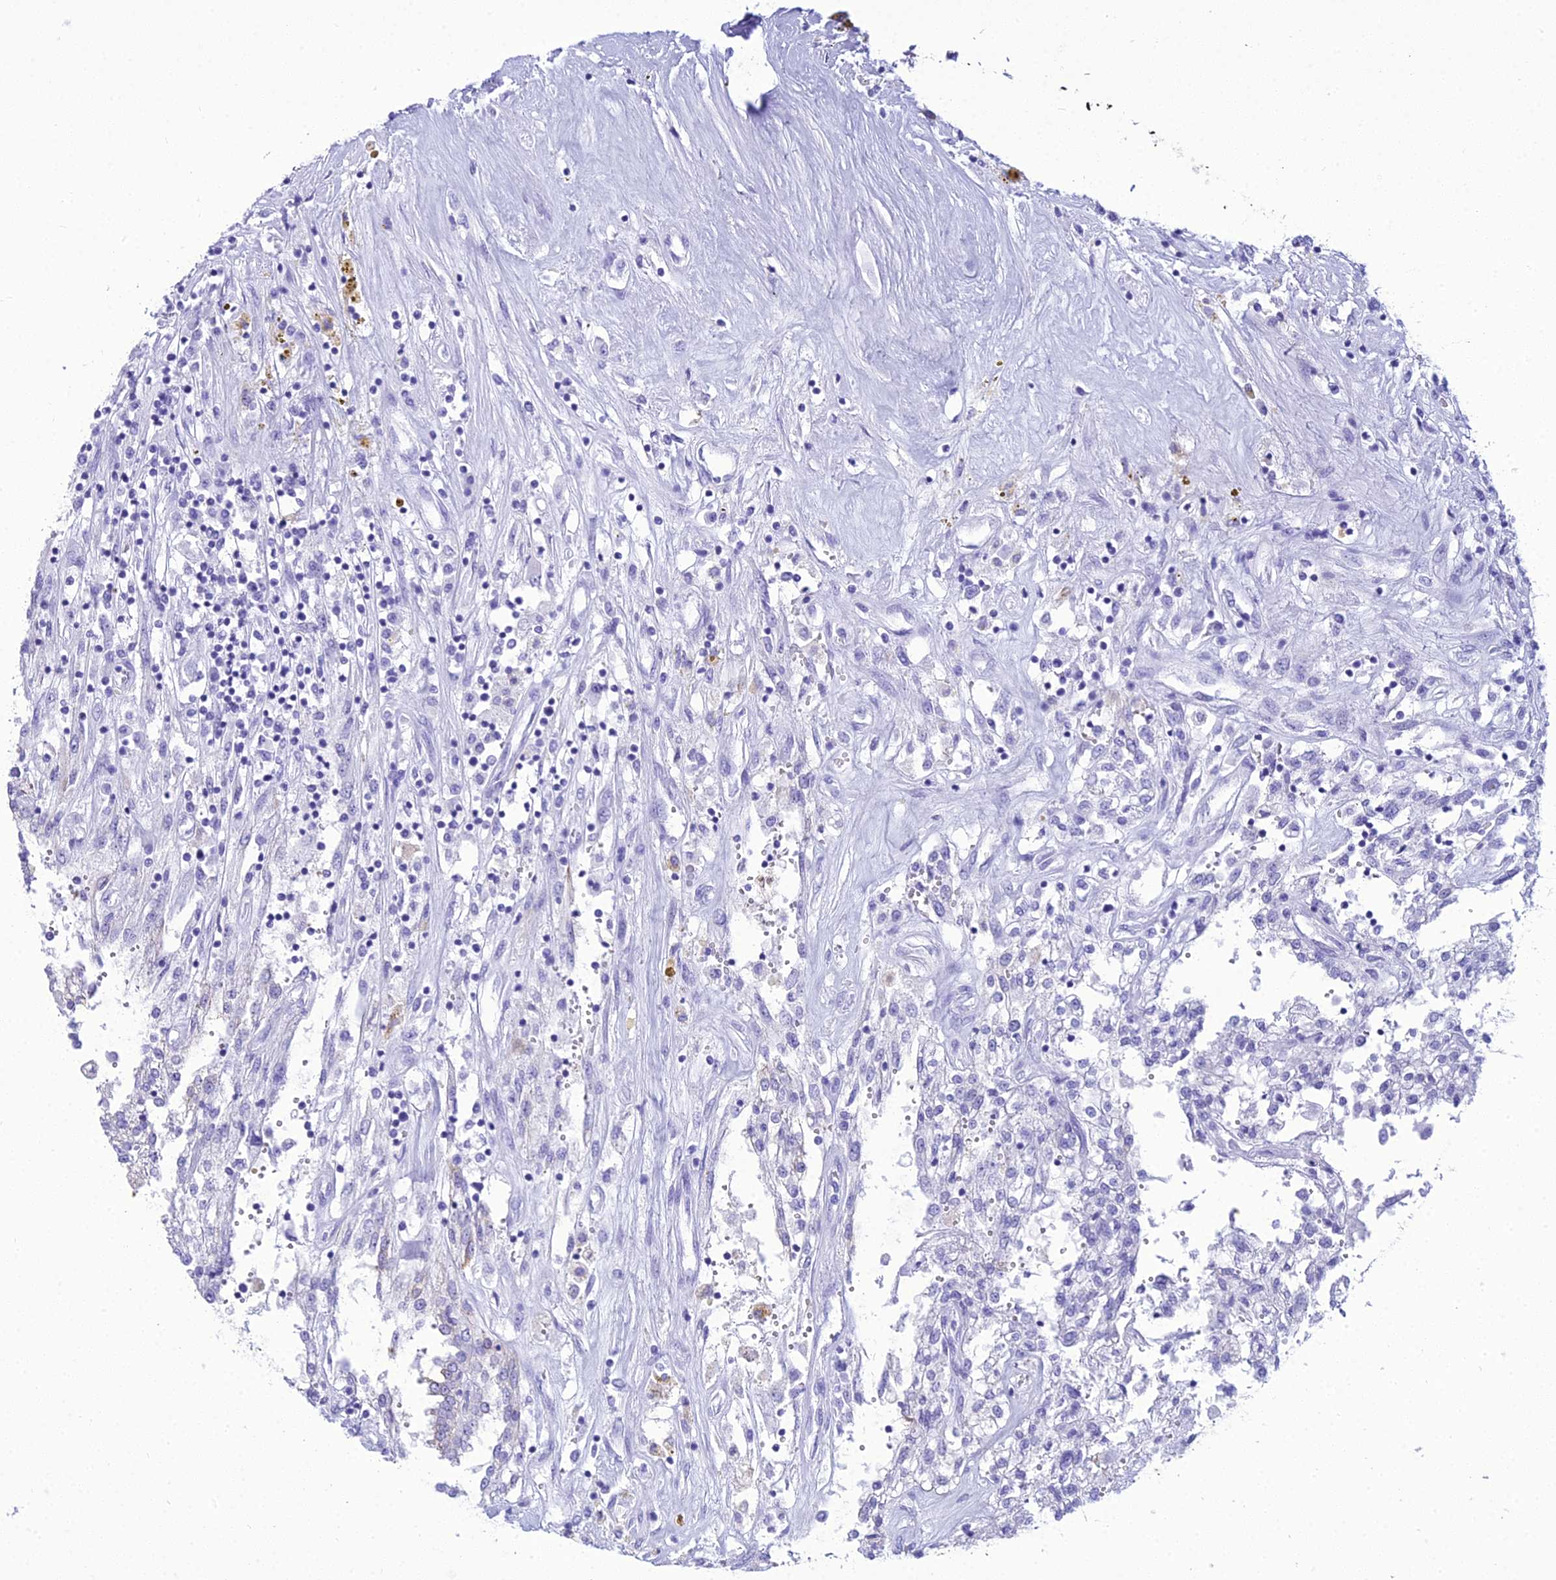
{"staining": {"intensity": "negative", "quantity": "none", "location": "none"}, "tissue": "renal cancer", "cell_type": "Tumor cells", "image_type": "cancer", "snomed": [{"axis": "morphology", "description": "Adenocarcinoma, NOS"}, {"axis": "topography", "description": "Kidney"}], "caption": "Protein analysis of renal adenocarcinoma displays no significant expression in tumor cells.", "gene": "ZNF442", "patient": {"sex": "female", "age": 52}}